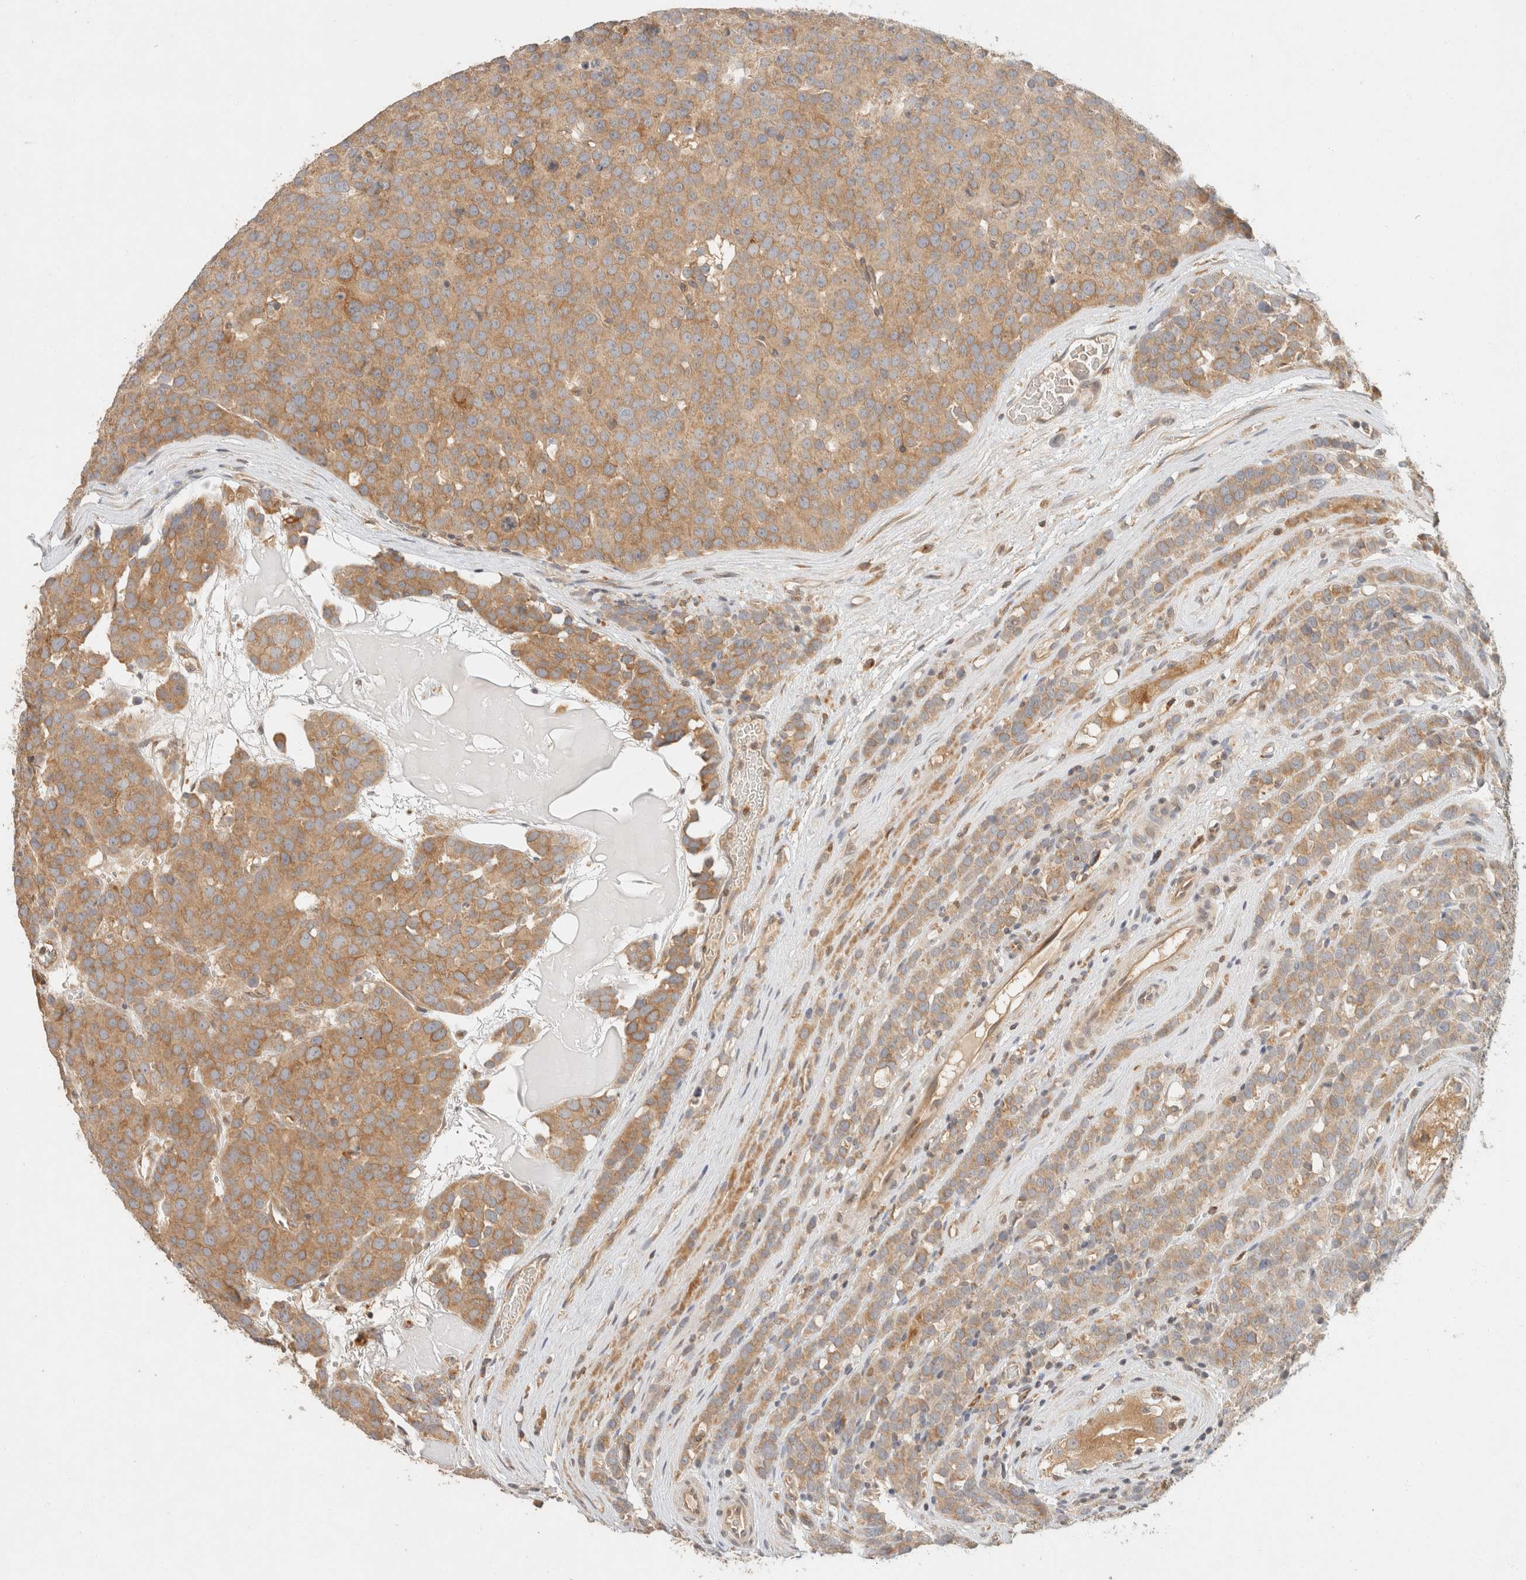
{"staining": {"intensity": "moderate", "quantity": ">75%", "location": "cytoplasmic/membranous"}, "tissue": "testis cancer", "cell_type": "Tumor cells", "image_type": "cancer", "snomed": [{"axis": "morphology", "description": "Seminoma, NOS"}, {"axis": "topography", "description": "Testis"}], "caption": "Moderate cytoplasmic/membranous positivity for a protein is appreciated in about >75% of tumor cells of seminoma (testis) using immunohistochemistry (IHC).", "gene": "TACC1", "patient": {"sex": "male", "age": 71}}